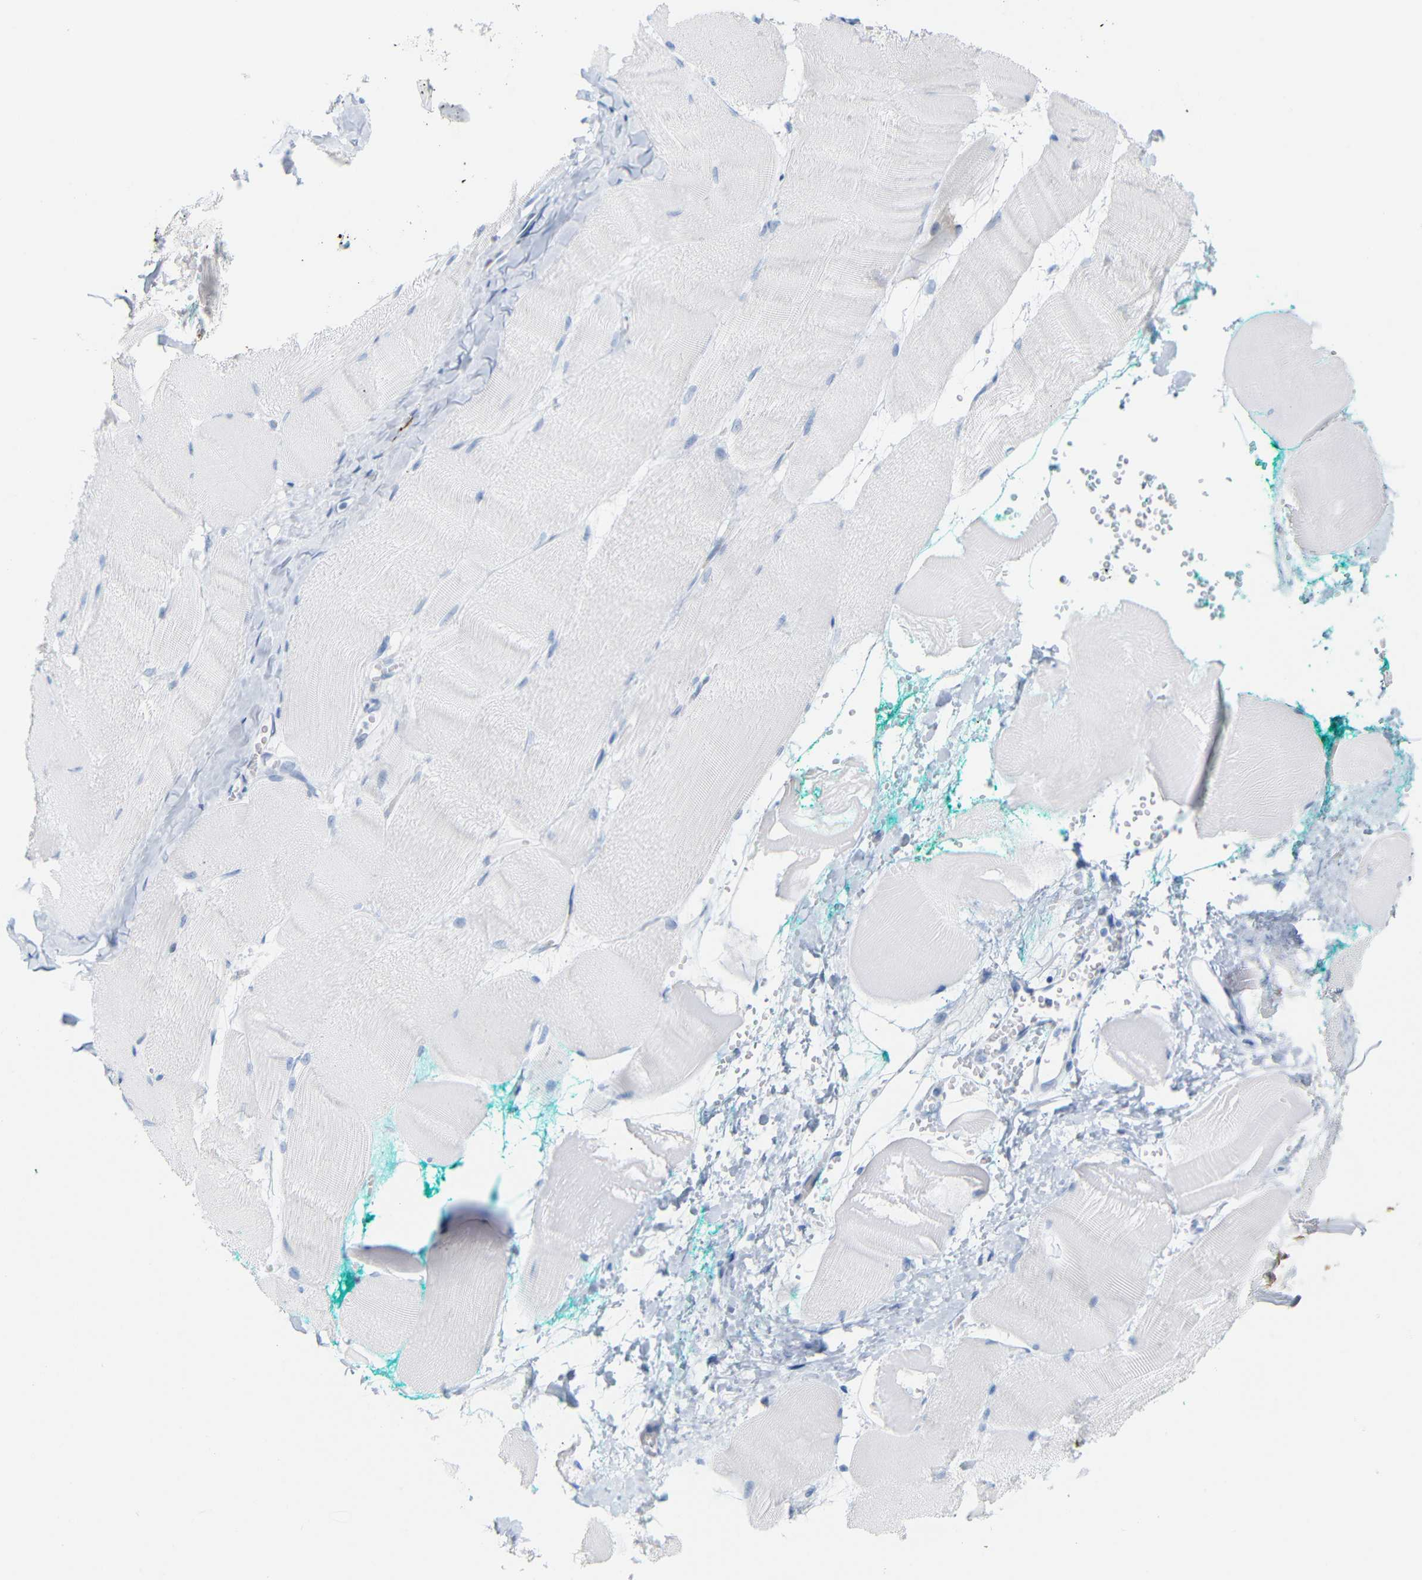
{"staining": {"intensity": "negative", "quantity": "none", "location": "none"}, "tissue": "skeletal muscle", "cell_type": "Myocytes", "image_type": "normal", "snomed": [{"axis": "morphology", "description": "Normal tissue, NOS"}, {"axis": "morphology", "description": "Squamous cell carcinoma, NOS"}, {"axis": "topography", "description": "Skeletal muscle"}], "caption": "Myocytes show no significant protein expression in normal skeletal muscle. (DAB immunohistochemistry (IHC) with hematoxylin counter stain).", "gene": "MT1A", "patient": {"sex": "male", "age": 51}}